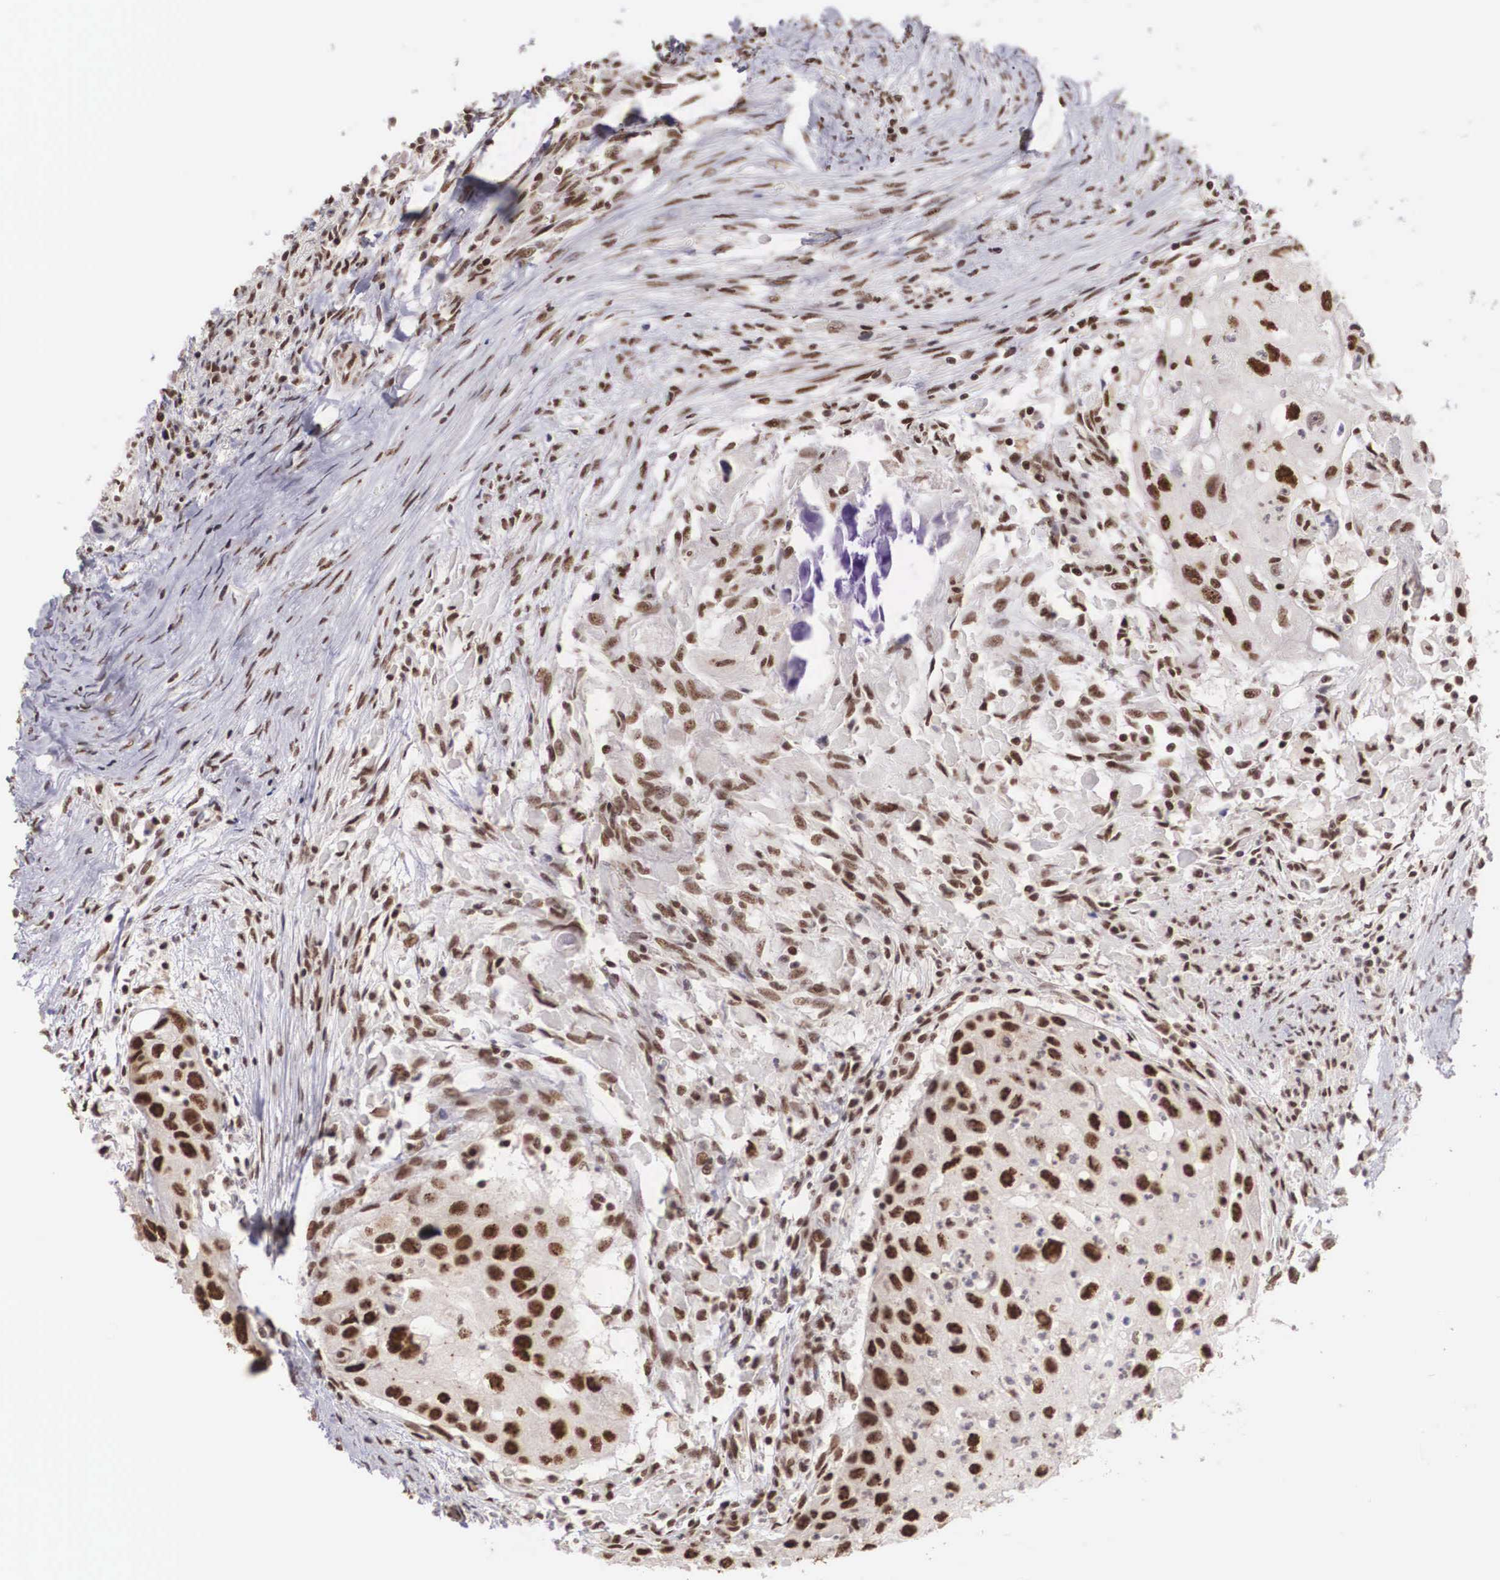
{"staining": {"intensity": "strong", "quantity": ">75%", "location": "nuclear"}, "tissue": "head and neck cancer", "cell_type": "Tumor cells", "image_type": "cancer", "snomed": [{"axis": "morphology", "description": "Squamous cell carcinoma, NOS"}, {"axis": "topography", "description": "Head-Neck"}], "caption": "An immunohistochemistry micrograph of neoplastic tissue is shown. Protein staining in brown labels strong nuclear positivity in head and neck cancer within tumor cells.", "gene": "HTATSF1", "patient": {"sex": "male", "age": 64}}